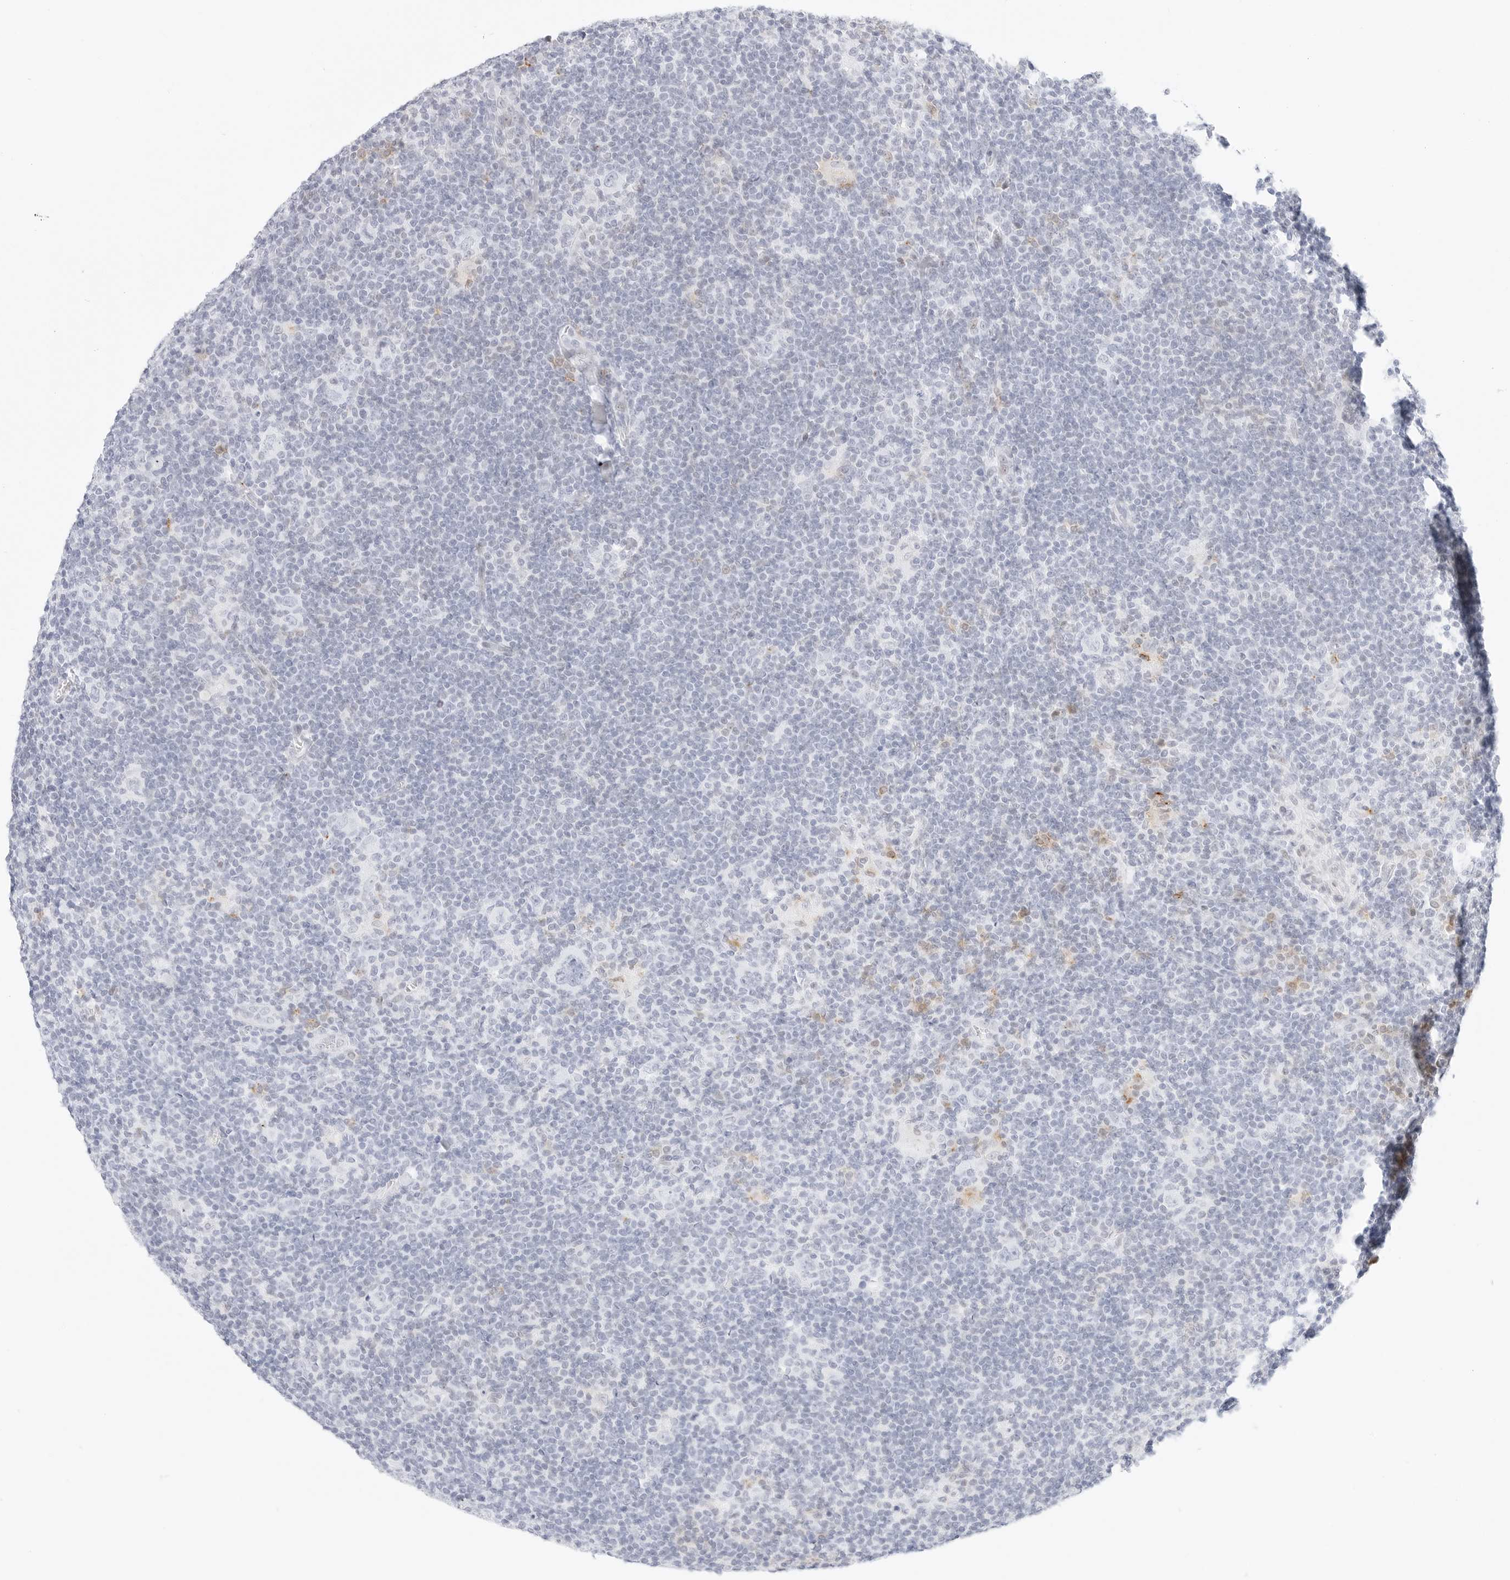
{"staining": {"intensity": "negative", "quantity": "none", "location": "none"}, "tissue": "lymphoma", "cell_type": "Tumor cells", "image_type": "cancer", "snomed": [{"axis": "morphology", "description": "Hodgkin's disease, NOS"}, {"axis": "topography", "description": "Lymph node"}], "caption": "Immunohistochemistry micrograph of neoplastic tissue: Hodgkin's disease stained with DAB (3,3'-diaminobenzidine) displays no significant protein staining in tumor cells.", "gene": "CDH1", "patient": {"sex": "female", "age": 57}}